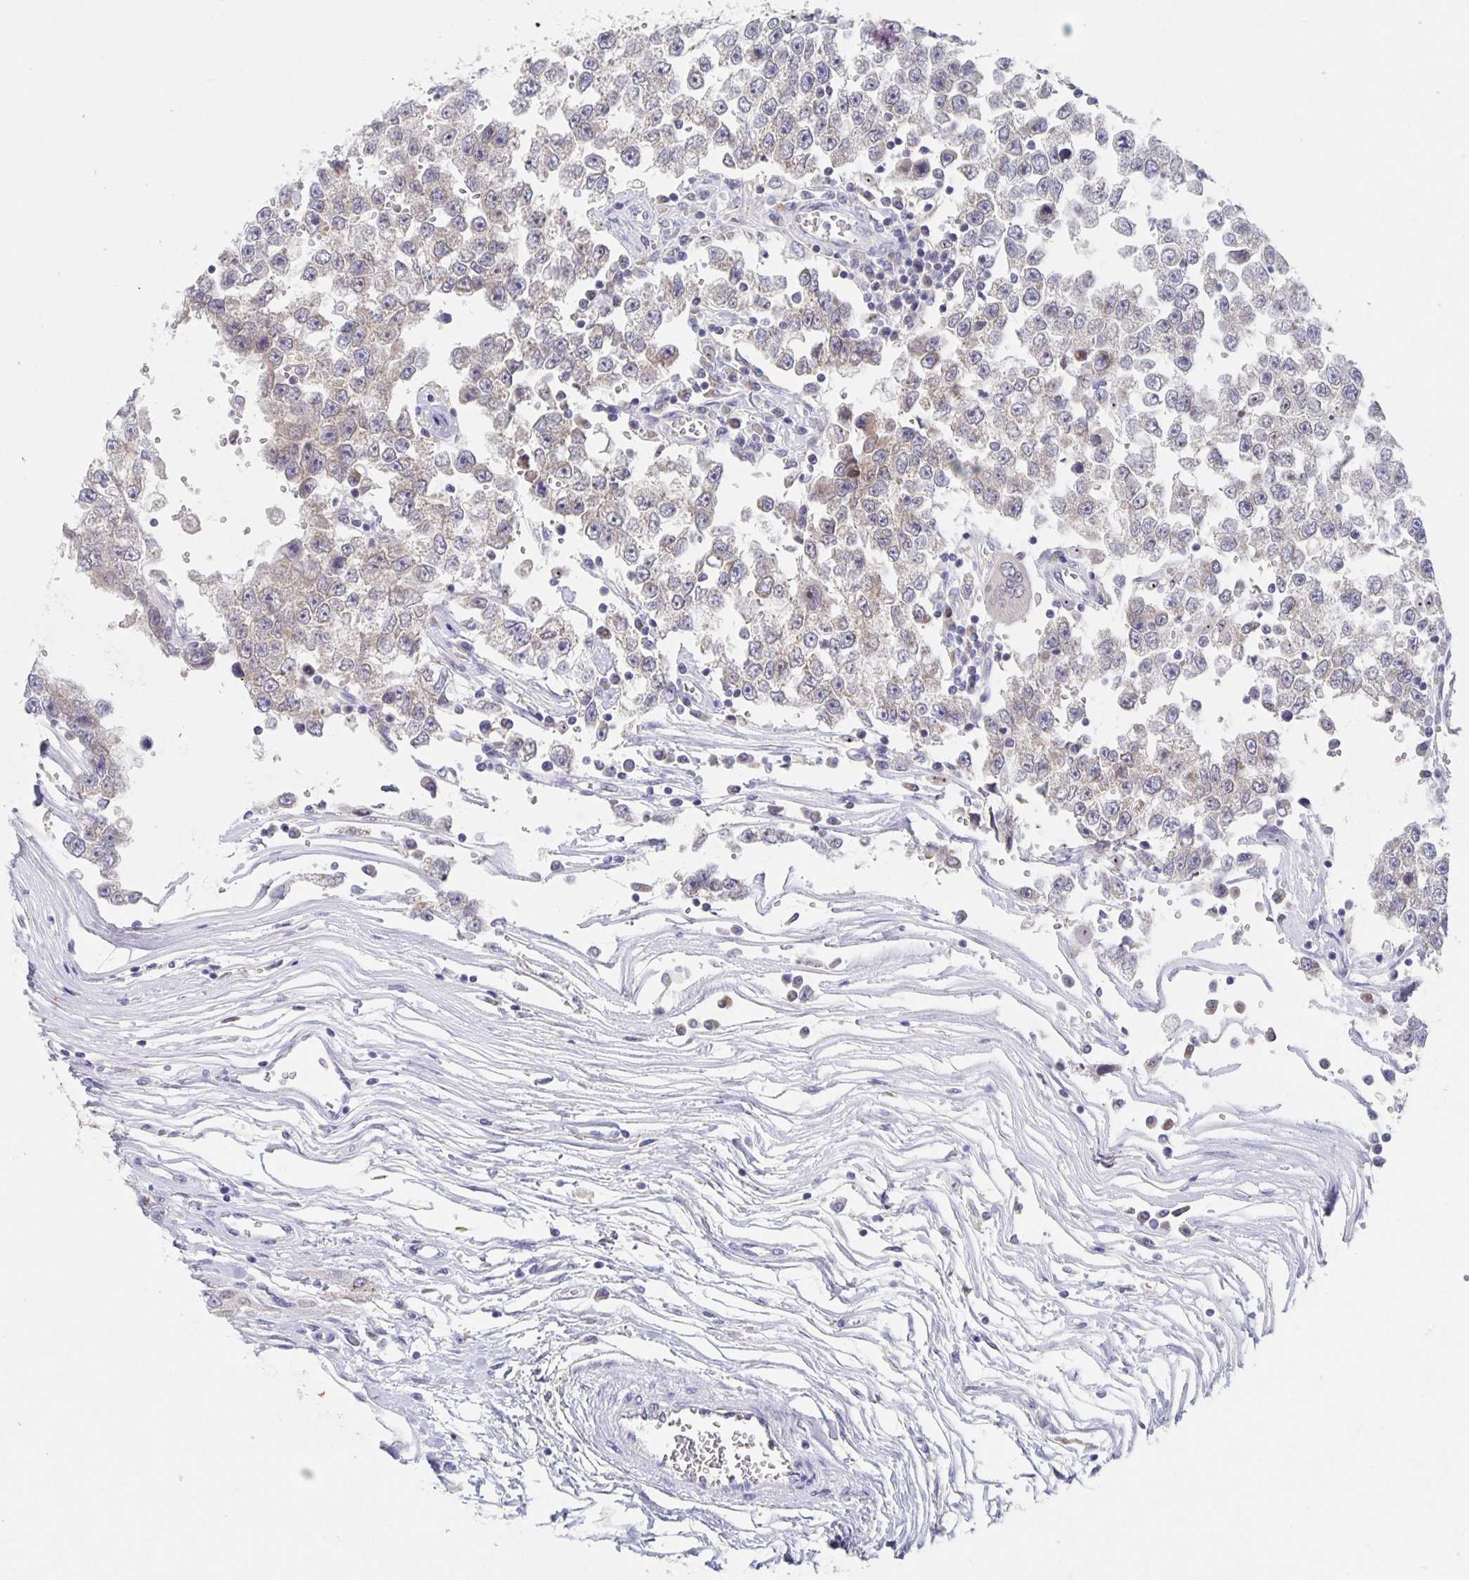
{"staining": {"intensity": "weak", "quantity": "25%-75%", "location": "cytoplasmic/membranous"}, "tissue": "testis cancer", "cell_type": "Tumor cells", "image_type": "cancer", "snomed": [{"axis": "morphology", "description": "Seminoma, NOS"}, {"axis": "topography", "description": "Testis"}], "caption": "Testis cancer (seminoma) was stained to show a protein in brown. There is low levels of weak cytoplasmic/membranous staining in approximately 25%-75% of tumor cells.", "gene": "CDC42BPG", "patient": {"sex": "male", "age": 34}}